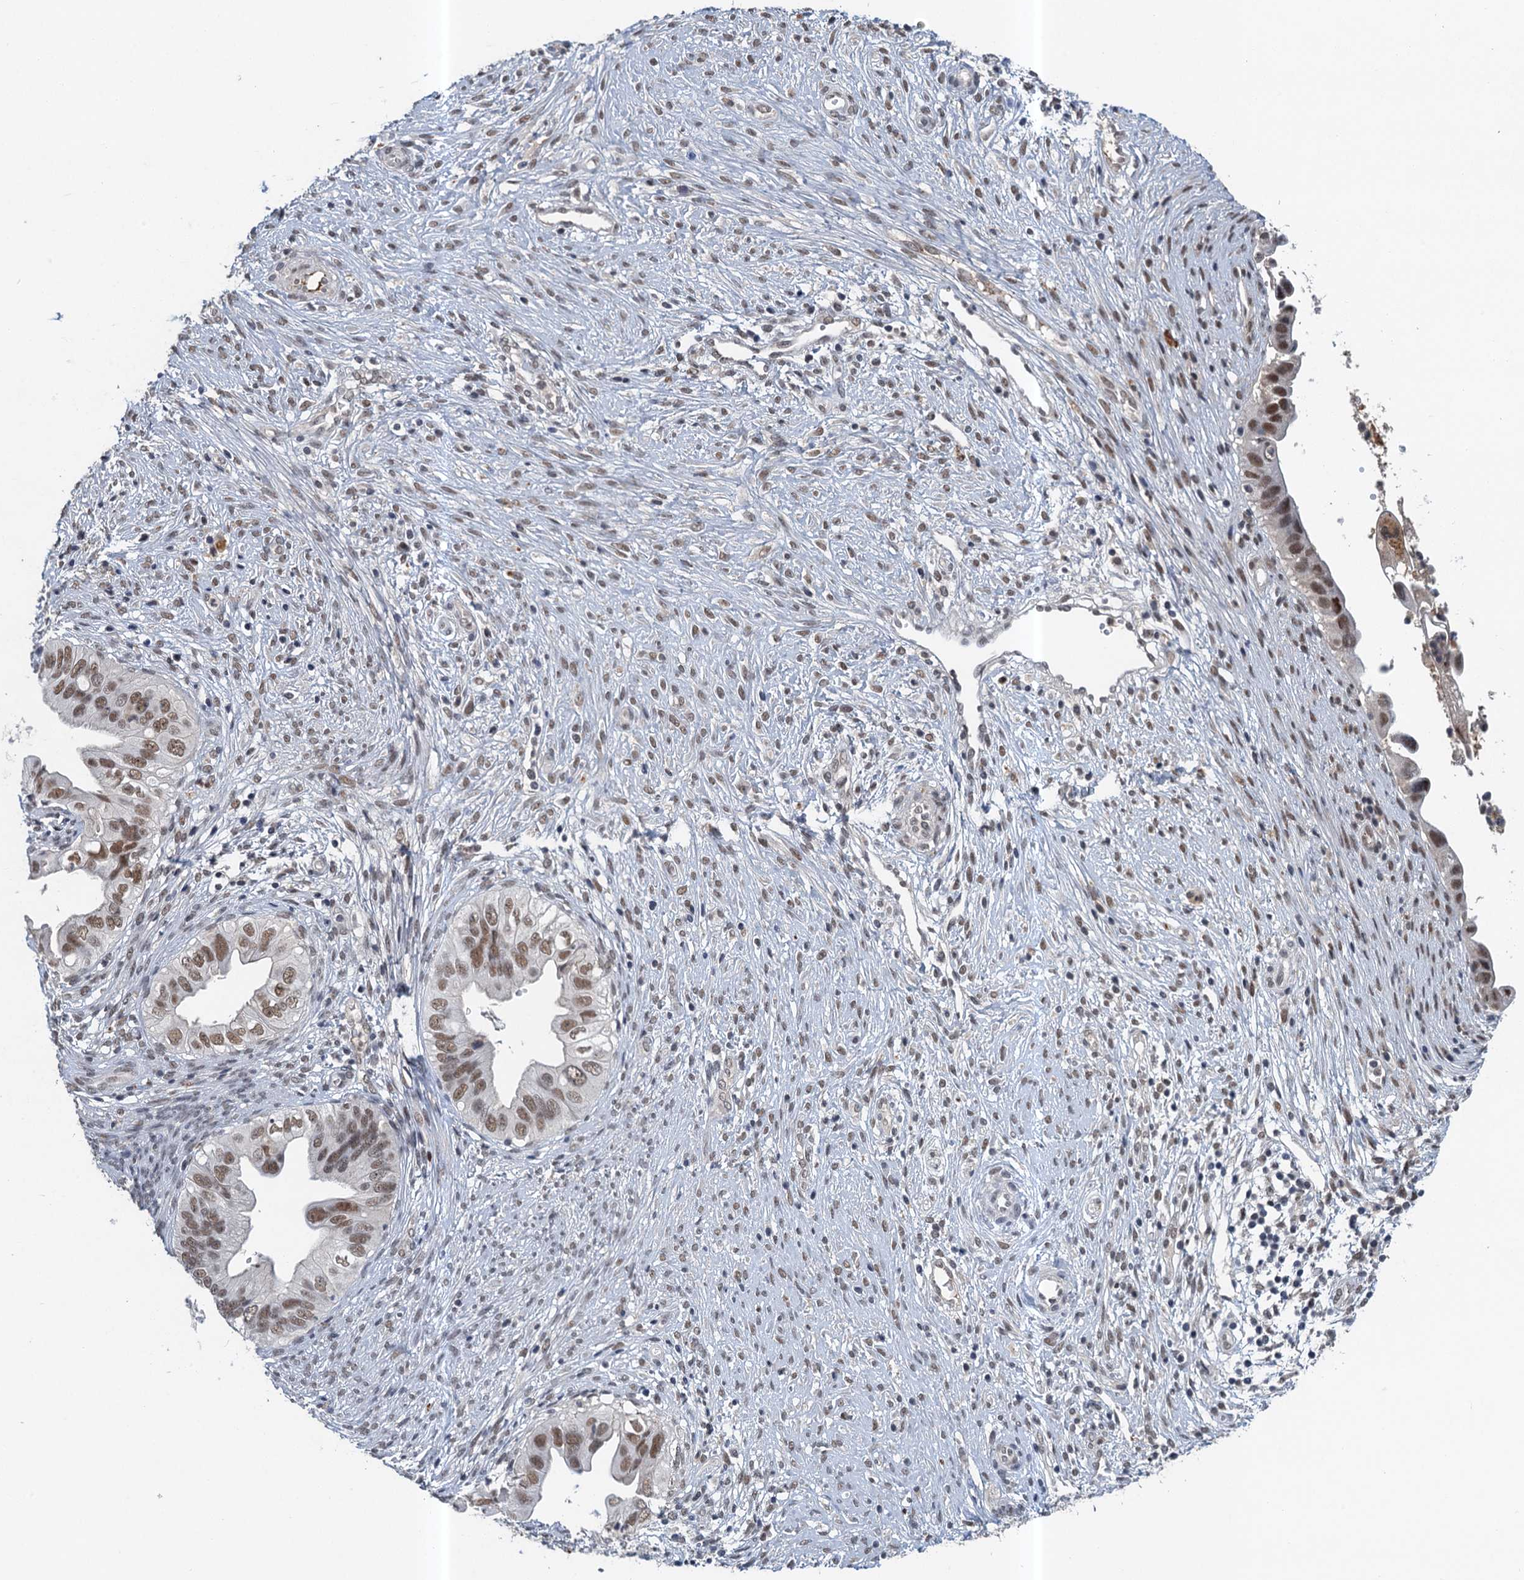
{"staining": {"intensity": "moderate", "quantity": "25%-75%", "location": "nuclear"}, "tissue": "cervical cancer", "cell_type": "Tumor cells", "image_type": "cancer", "snomed": [{"axis": "morphology", "description": "Adenocarcinoma, NOS"}, {"axis": "topography", "description": "Cervix"}], "caption": "Protein expression analysis of human cervical adenocarcinoma reveals moderate nuclear positivity in about 25%-75% of tumor cells.", "gene": "CSTF3", "patient": {"sex": "female", "age": 42}}